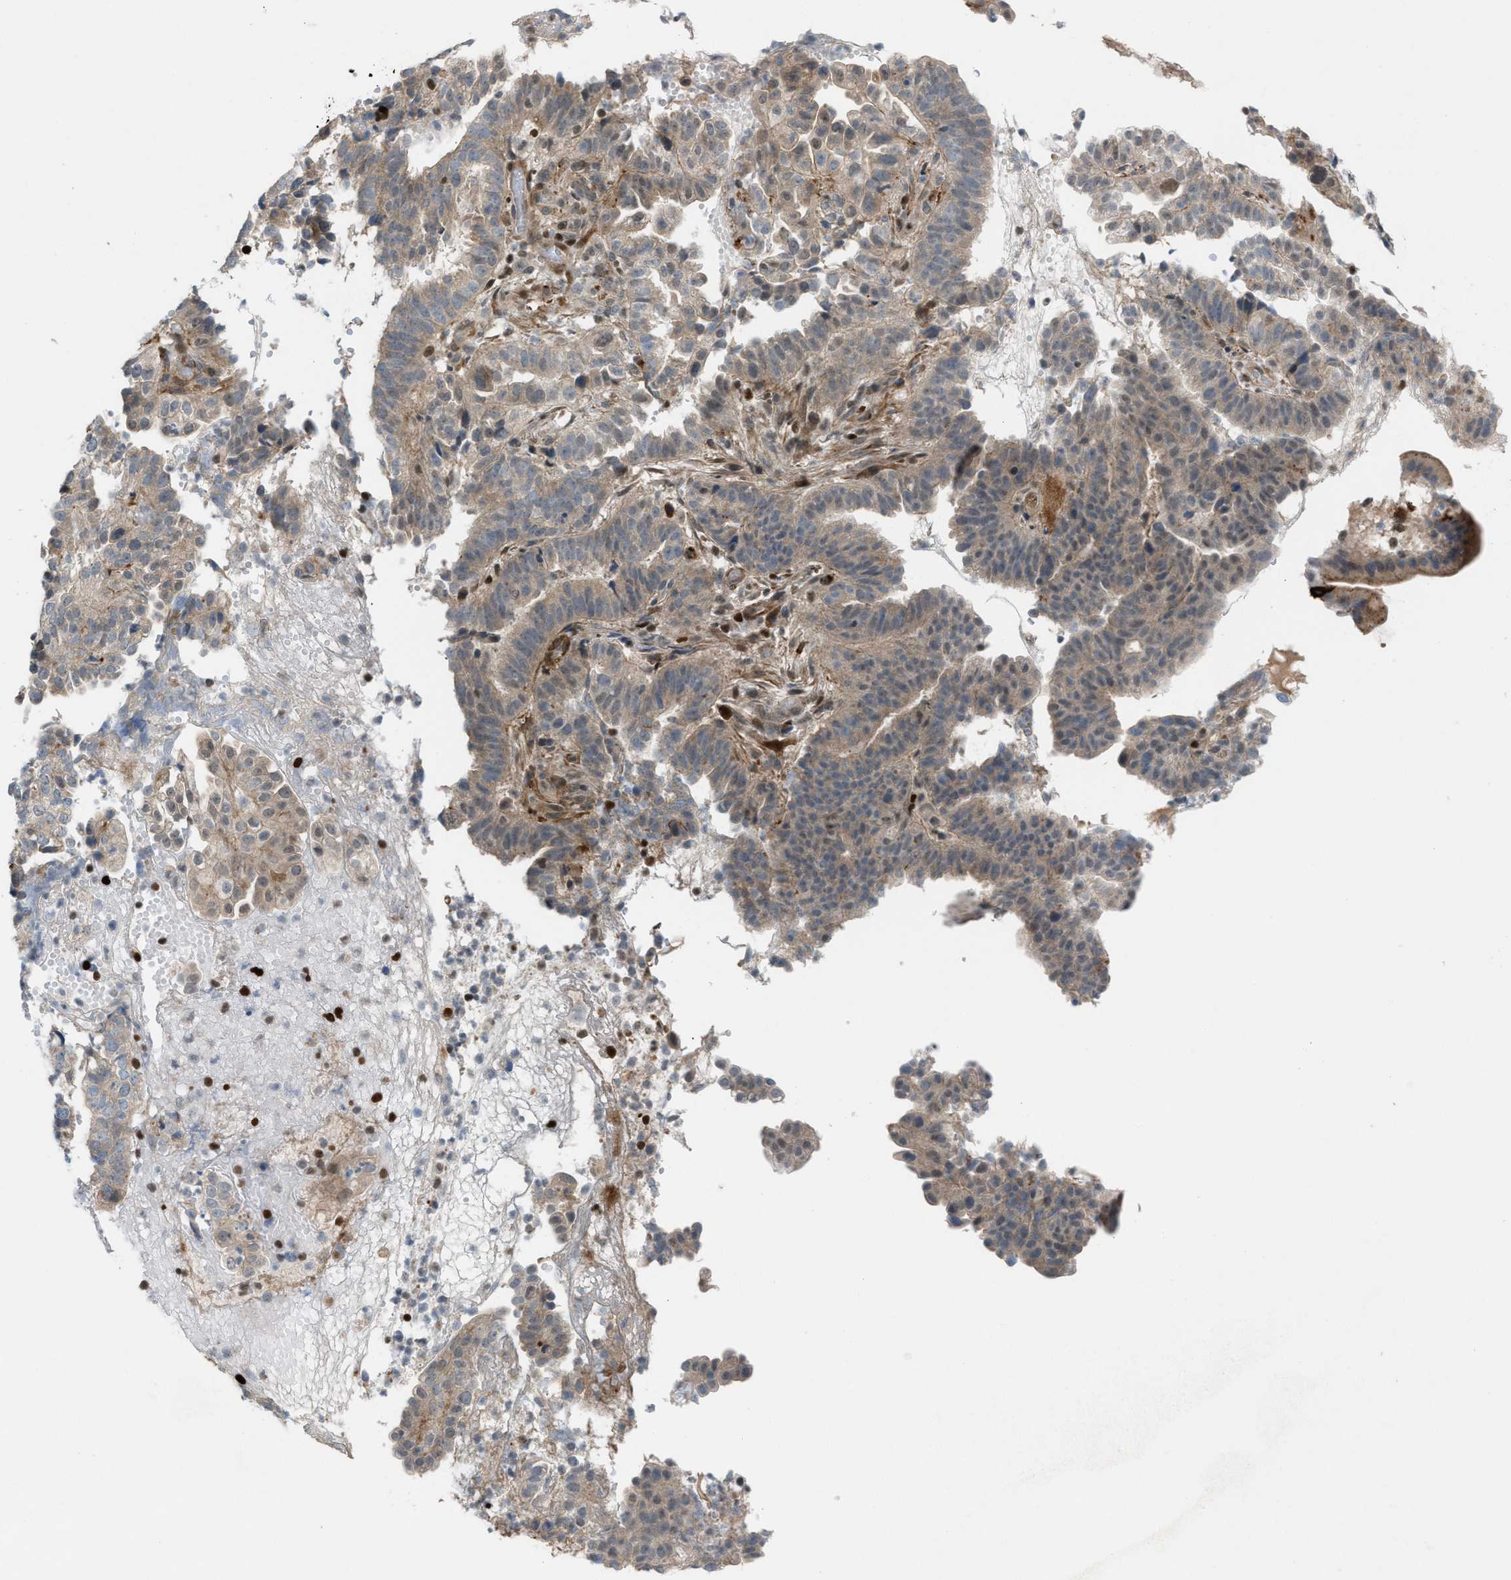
{"staining": {"intensity": "weak", "quantity": "<25%", "location": "cytoplasmic/membranous"}, "tissue": "endometrial cancer", "cell_type": "Tumor cells", "image_type": "cancer", "snomed": [{"axis": "morphology", "description": "Adenocarcinoma, NOS"}, {"axis": "topography", "description": "Endometrium"}], "caption": "A high-resolution micrograph shows immunohistochemistry (IHC) staining of endometrial cancer (adenocarcinoma), which reveals no significant expression in tumor cells.", "gene": "ZNF276", "patient": {"sex": "female", "age": 51}}